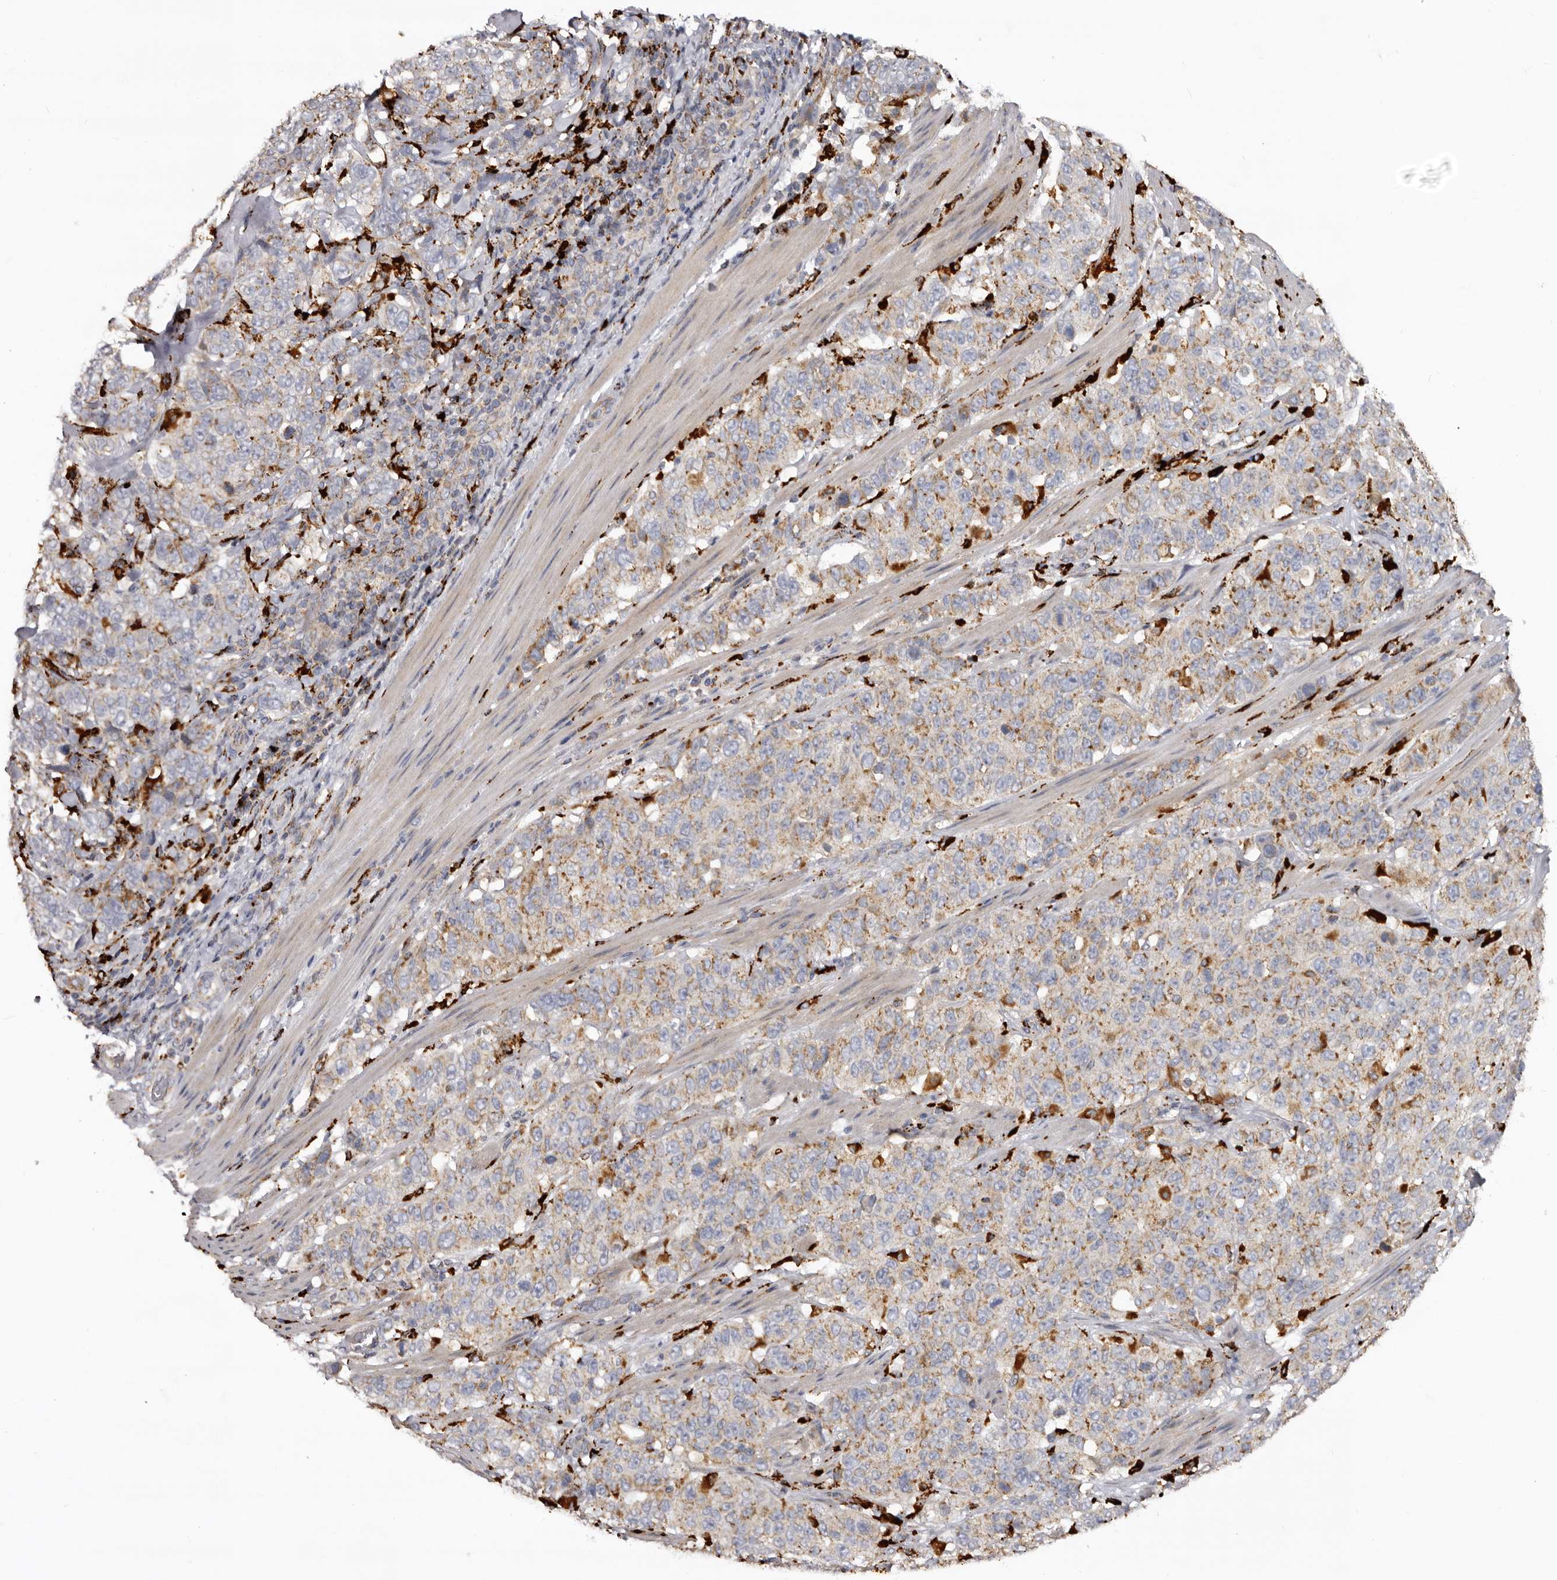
{"staining": {"intensity": "moderate", "quantity": "25%-75%", "location": "cytoplasmic/membranous"}, "tissue": "stomach cancer", "cell_type": "Tumor cells", "image_type": "cancer", "snomed": [{"axis": "morphology", "description": "Adenocarcinoma, NOS"}, {"axis": "topography", "description": "Stomach"}], "caption": "Moderate cytoplasmic/membranous protein staining is appreciated in about 25%-75% of tumor cells in adenocarcinoma (stomach). The protein of interest is shown in brown color, while the nuclei are stained blue.", "gene": "MECR", "patient": {"sex": "male", "age": 48}}